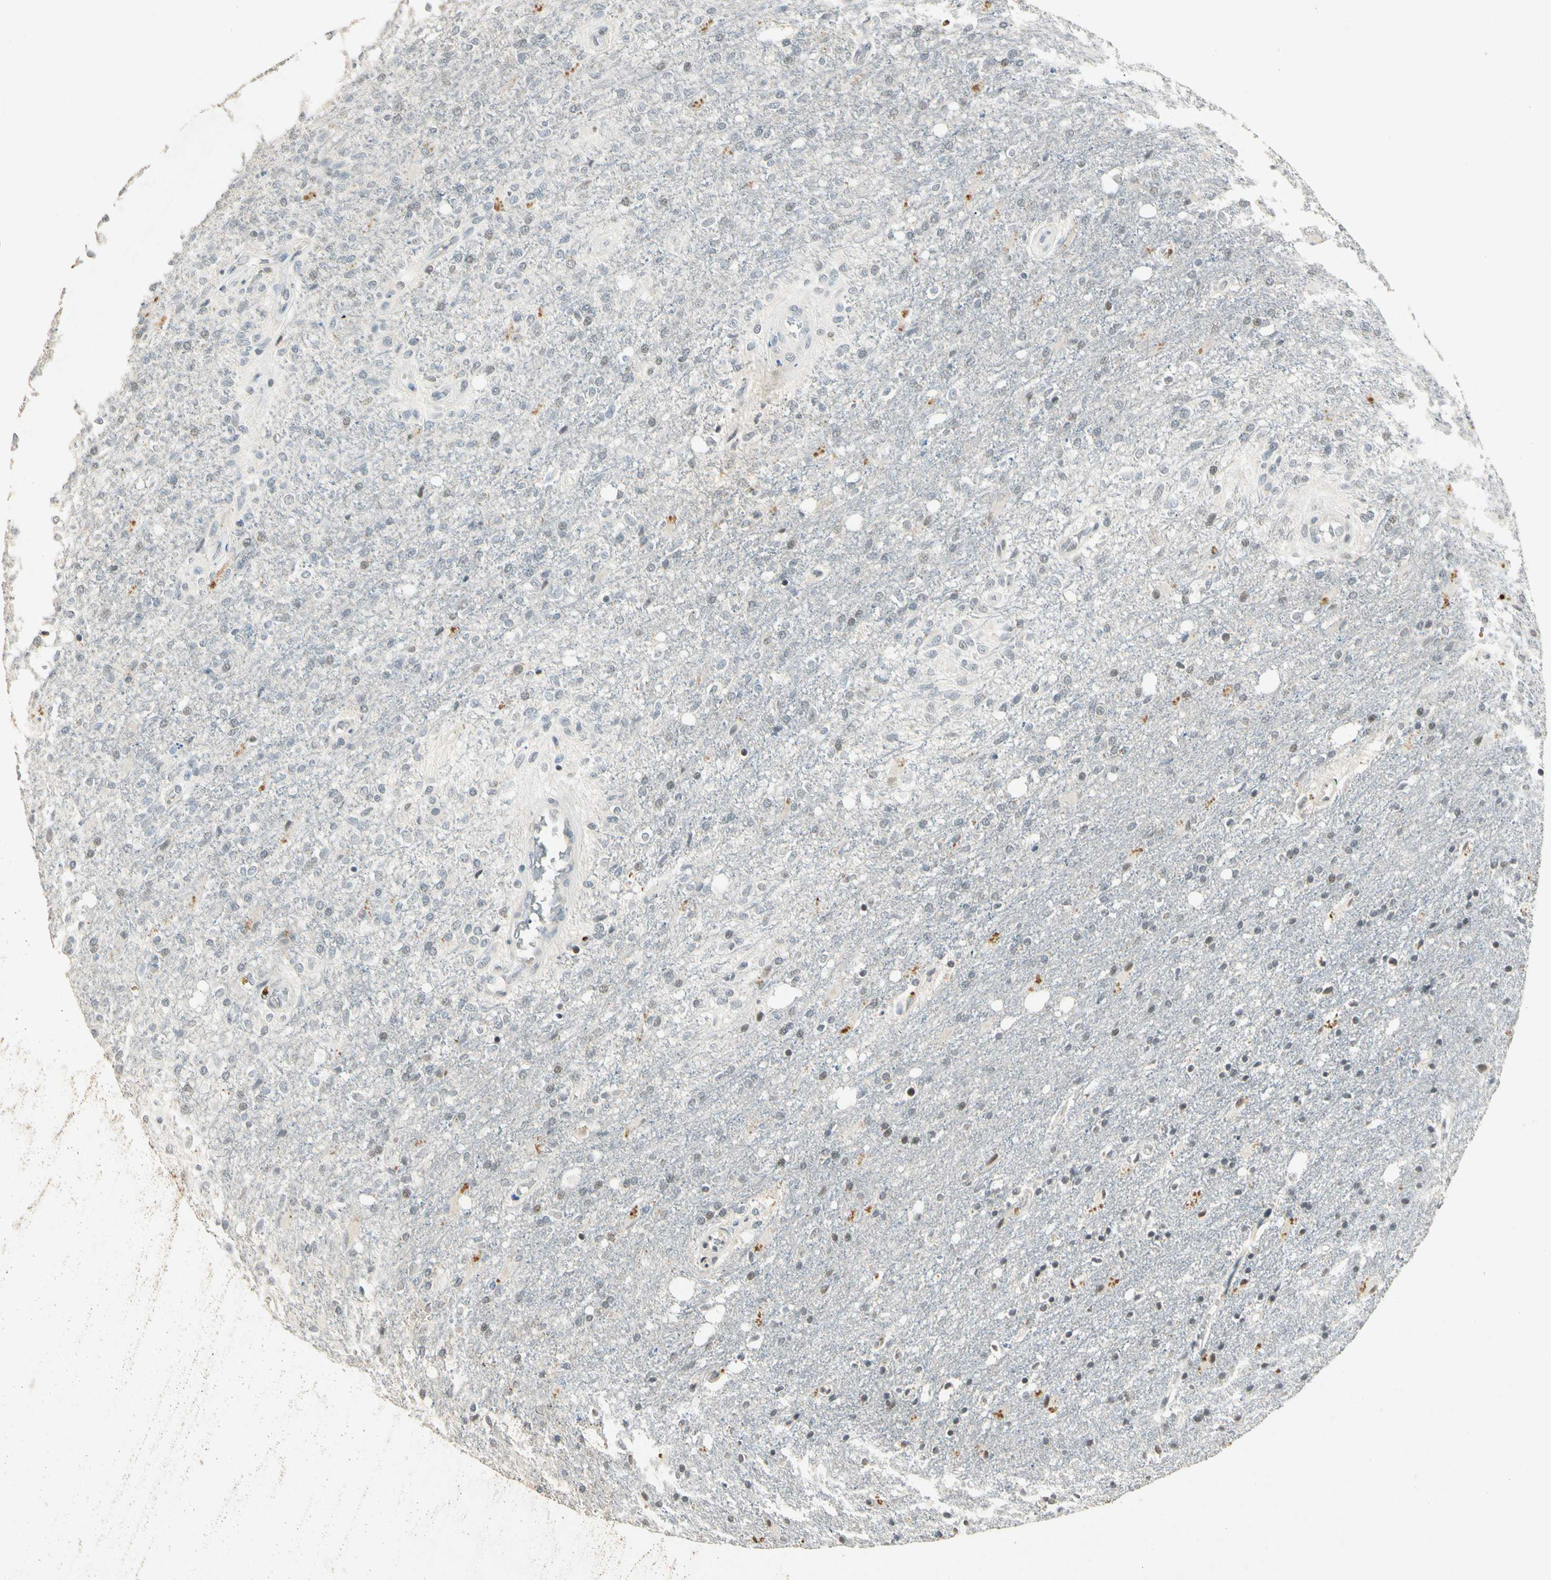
{"staining": {"intensity": "weak", "quantity": "<25%", "location": "nuclear"}, "tissue": "glioma", "cell_type": "Tumor cells", "image_type": "cancer", "snomed": [{"axis": "morphology", "description": "Normal tissue, NOS"}, {"axis": "morphology", "description": "Glioma, malignant, High grade"}, {"axis": "topography", "description": "Cerebral cortex"}], "caption": "Immunohistochemical staining of glioma exhibits no significant positivity in tumor cells. The staining was performed using DAB to visualize the protein expression in brown, while the nuclei were stained in blue with hematoxylin (Magnification: 20x).", "gene": "ZBTB4", "patient": {"sex": "male", "age": 77}}